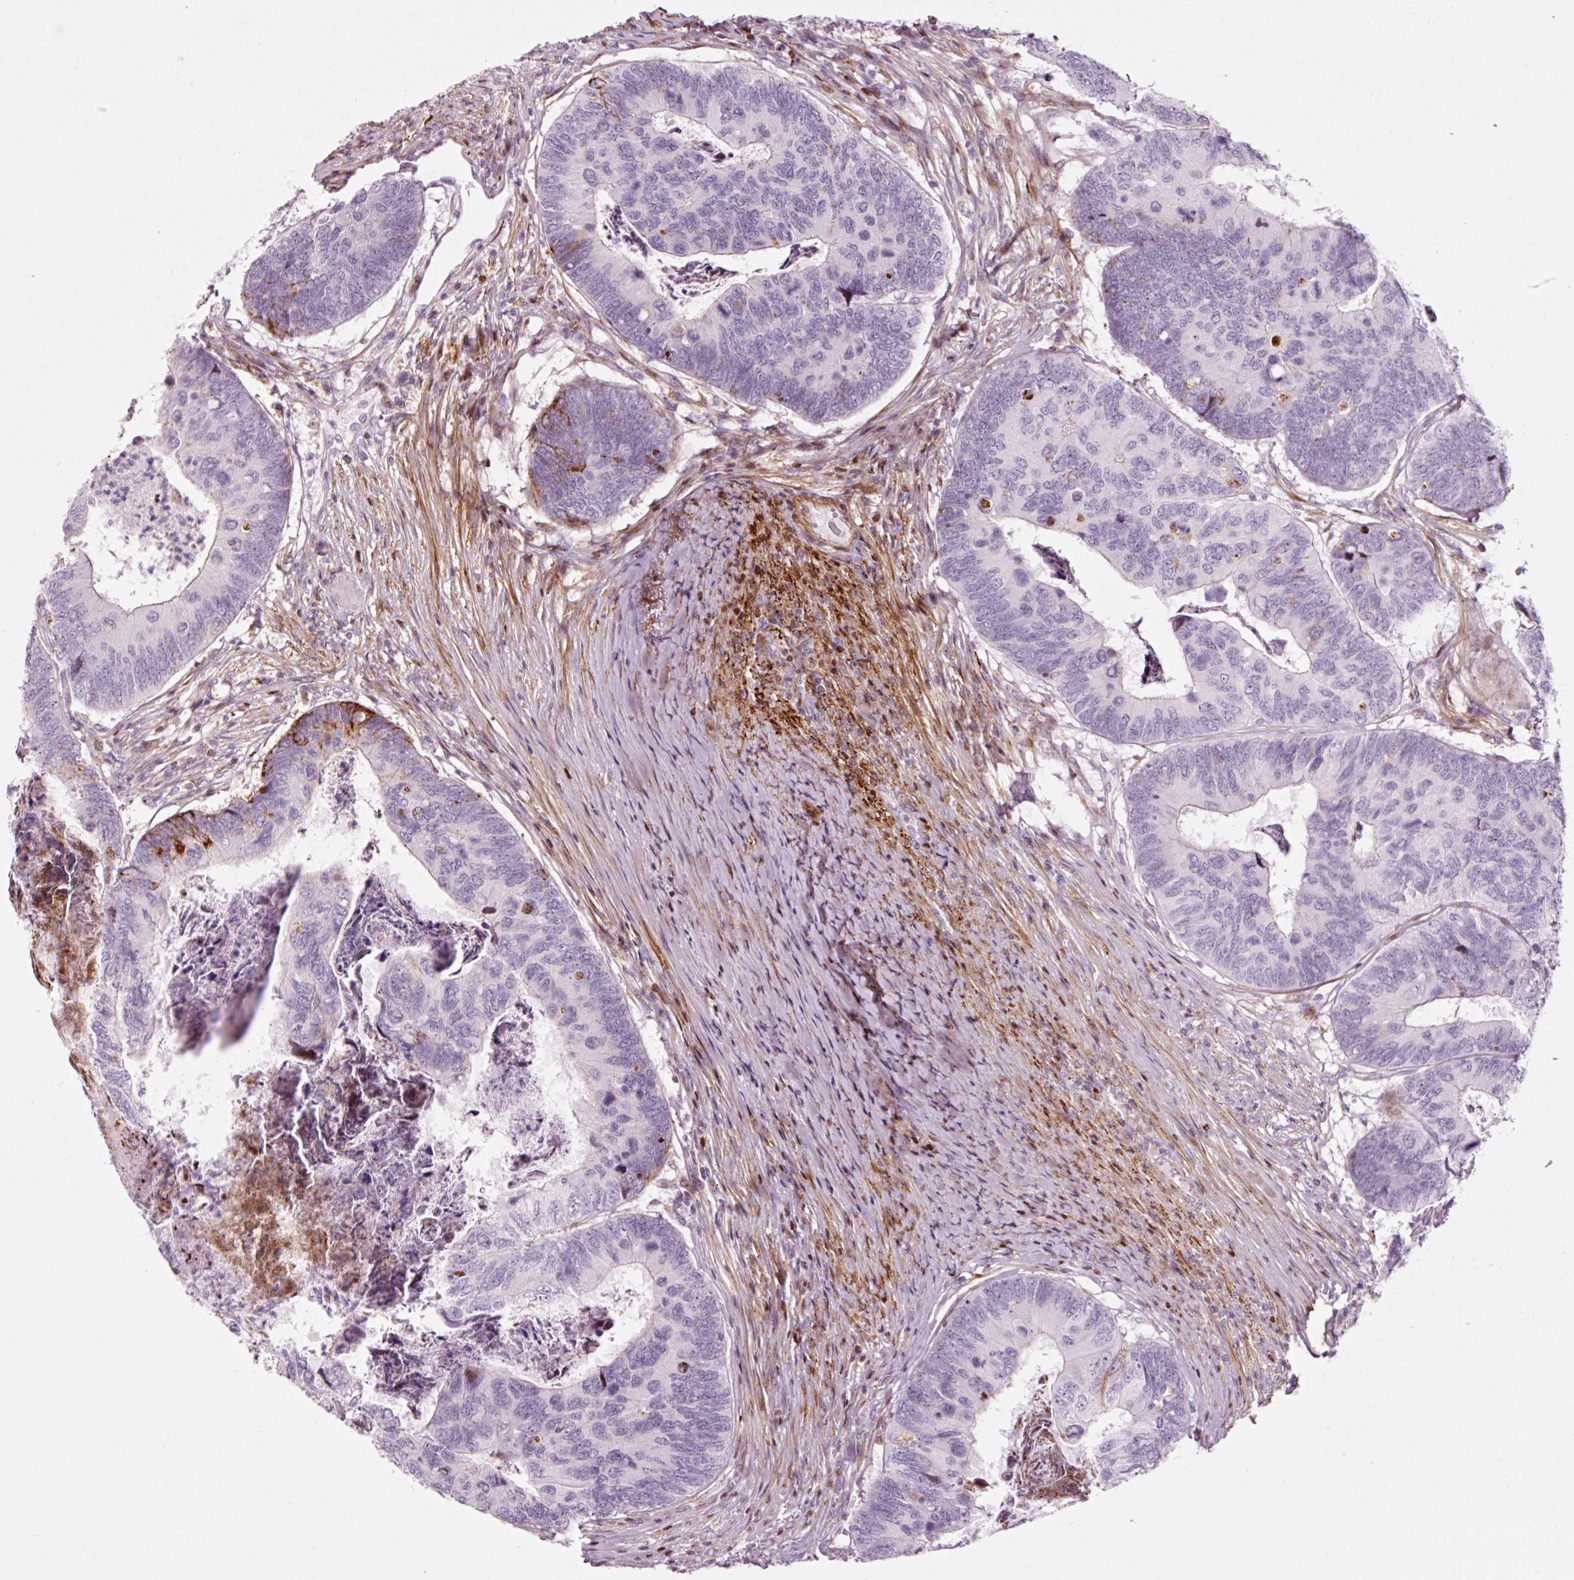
{"staining": {"intensity": "strong", "quantity": "<25%", "location": "cytoplasmic/membranous"}, "tissue": "colorectal cancer", "cell_type": "Tumor cells", "image_type": "cancer", "snomed": [{"axis": "morphology", "description": "Adenocarcinoma, NOS"}, {"axis": "topography", "description": "Colon"}], "caption": "Tumor cells reveal medium levels of strong cytoplasmic/membranous staining in approximately <25% of cells in colorectal cancer (adenocarcinoma). The staining was performed using DAB to visualize the protein expression in brown, while the nuclei were stained in blue with hematoxylin (Magnification: 20x).", "gene": "ANKRD20A1", "patient": {"sex": "female", "age": 67}}